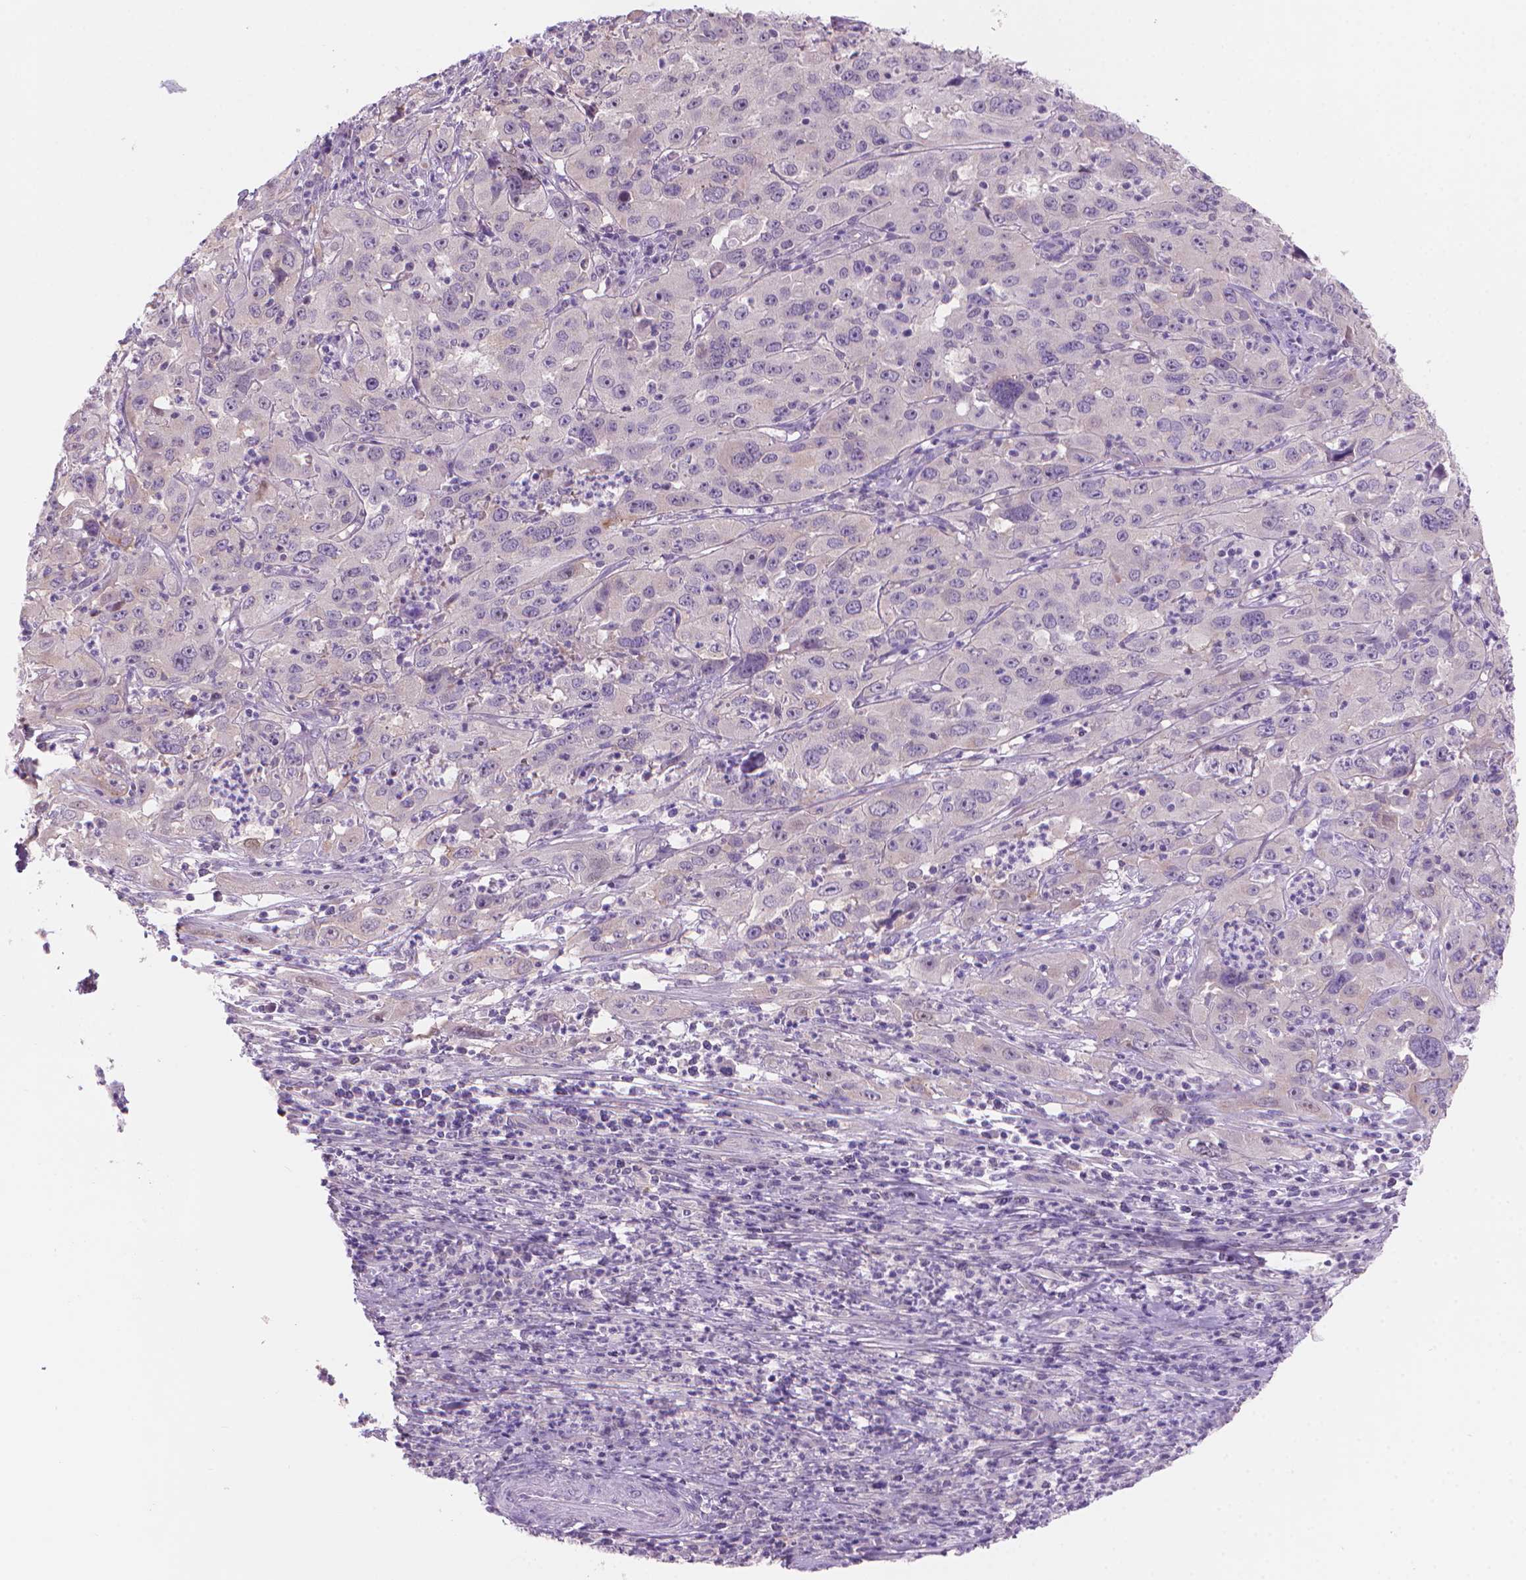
{"staining": {"intensity": "negative", "quantity": "none", "location": "none"}, "tissue": "cervical cancer", "cell_type": "Tumor cells", "image_type": "cancer", "snomed": [{"axis": "morphology", "description": "Squamous cell carcinoma, NOS"}, {"axis": "topography", "description": "Cervix"}], "caption": "Histopathology image shows no significant protein expression in tumor cells of cervical cancer.", "gene": "ENSG00000187186", "patient": {"sex": "female", "age": 32}}